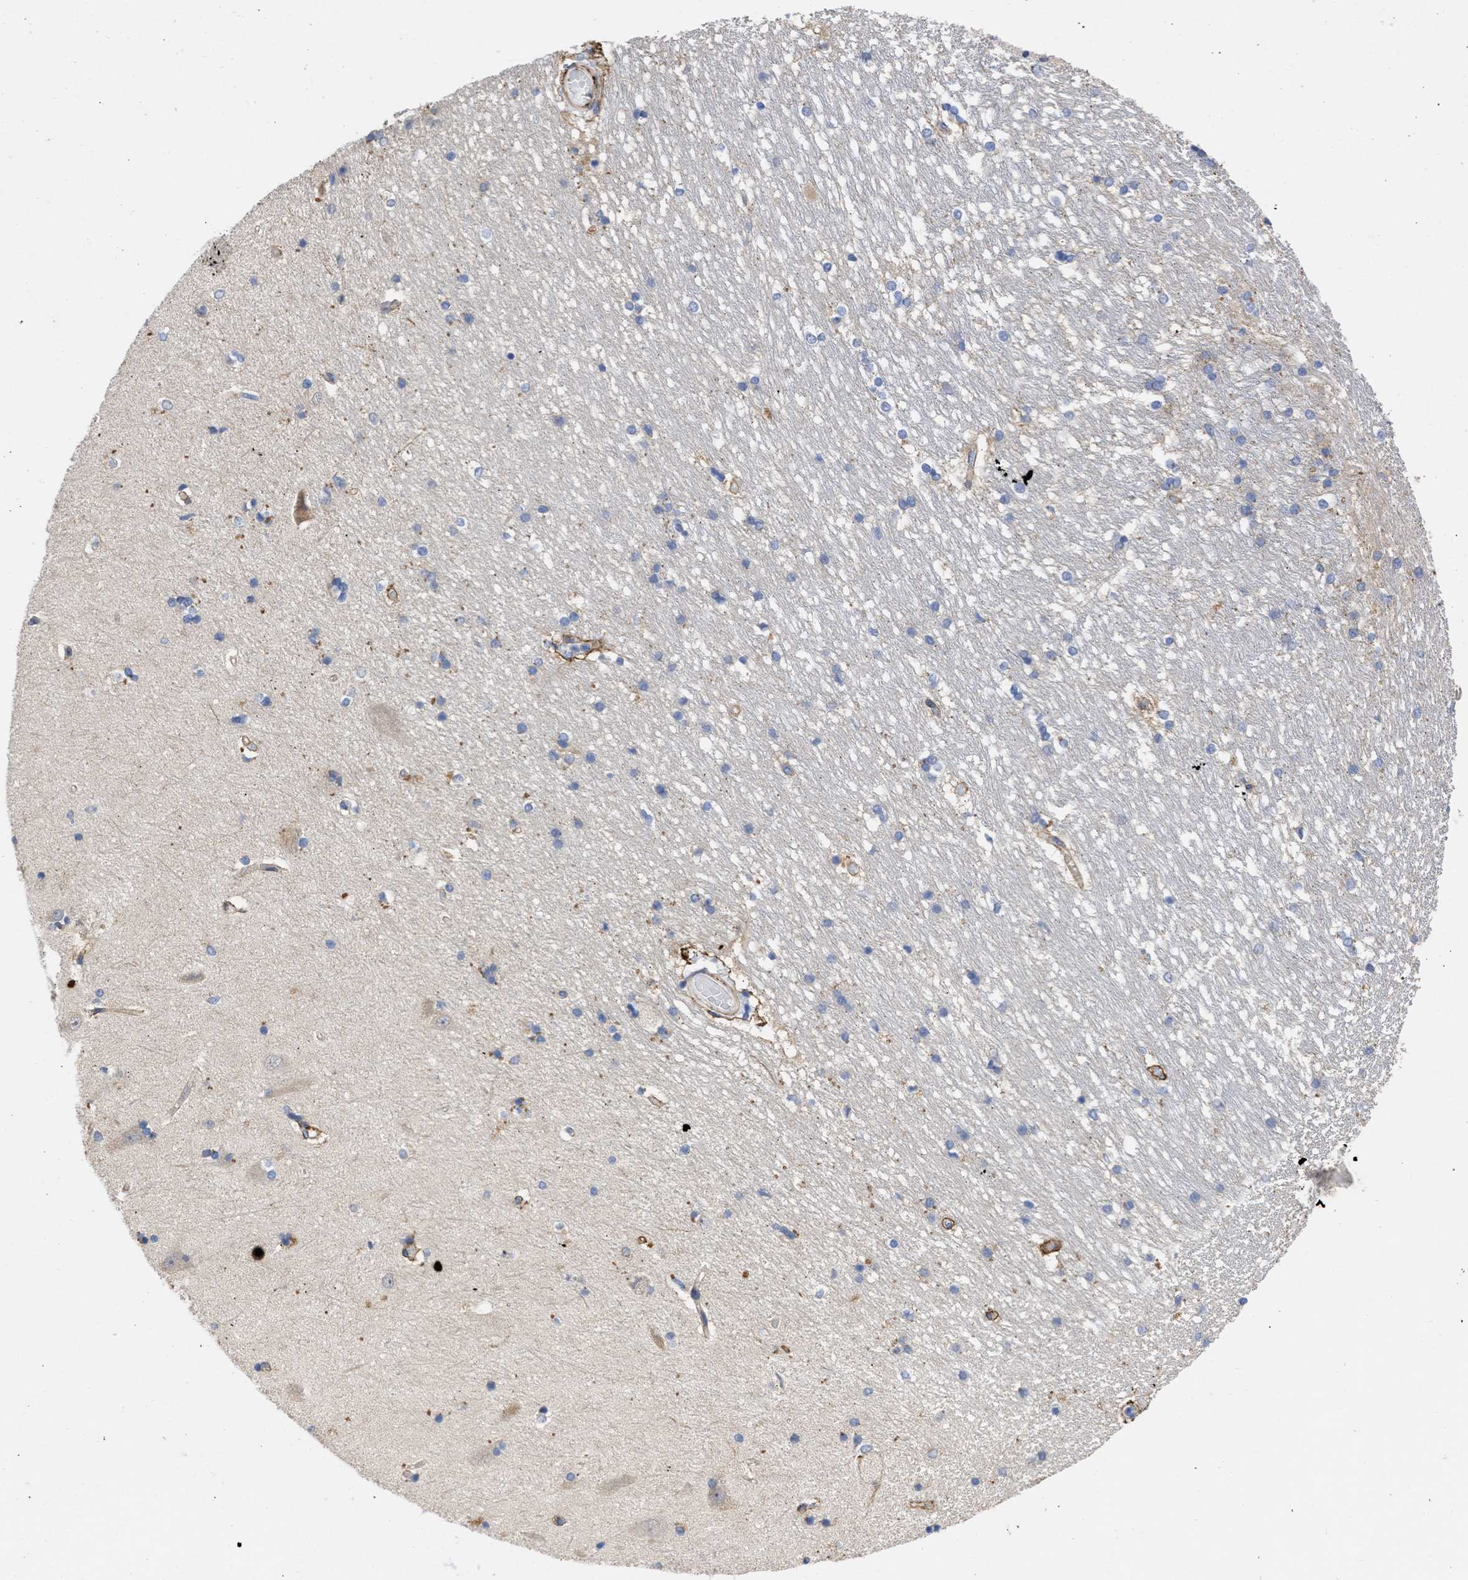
{"staining": {"intensity": "weak", "quantity": "<25%", "location": "cytoplasmic/membranous"}, "tissue": "hippocampus", "cell_type": "Glial cells", "image_type": "normal", "snomed": [{"axis": "morphology", "description": "Normal tissue, NOS"}, {"axis": "topography", "description": "Hippocampus"}], "caption": "Immunohistochemistry (IHC) micrograph of normal hippocampus stained for a protein (brown), which shows no positivity in glial cells. (DAB IHC, high magnification).", "gene": "ARHGEF4", "patient": {"sex": "male", "age": 45}}